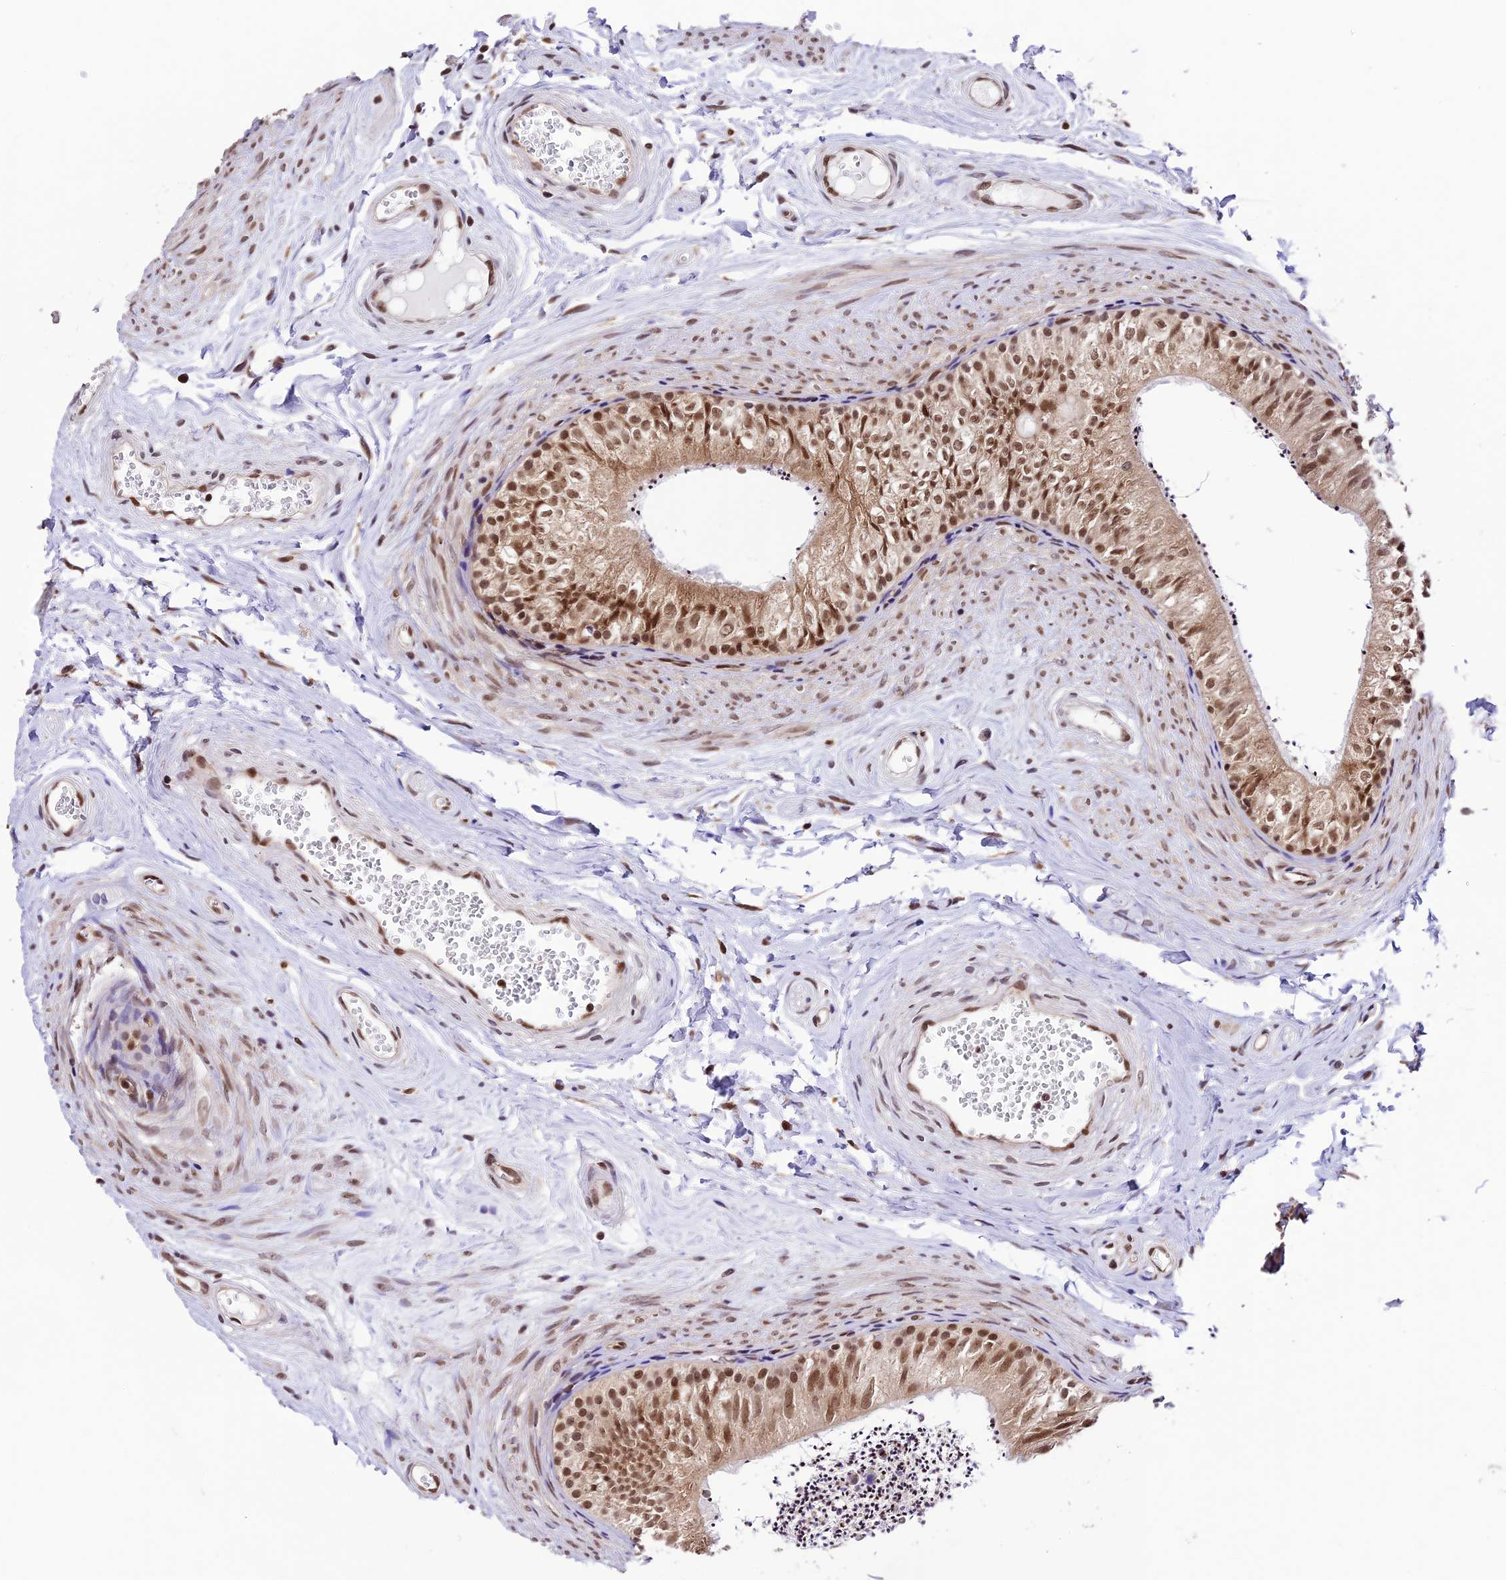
{"staining": {"intensity": "strong", "quantity": ">75%", "location": "cytoplasmic/membranous,nuclear"}, "tissue": "epididymis", "cell_type": "Glandular cells", "image_type": "normal", "snomed": [{"axis": "morphology", "description": "Normal tissue, NOS"}, {"axis": "topography", "description": "Epididymis"}], "caption": "Glandular cells show high levels of strong cytoplasmic/membranous,nuclear positivity in about >75% of cells in unremarkable epididymis.", "gene": "TRIM22", "patient": {"sex": "male", "age": 56}}